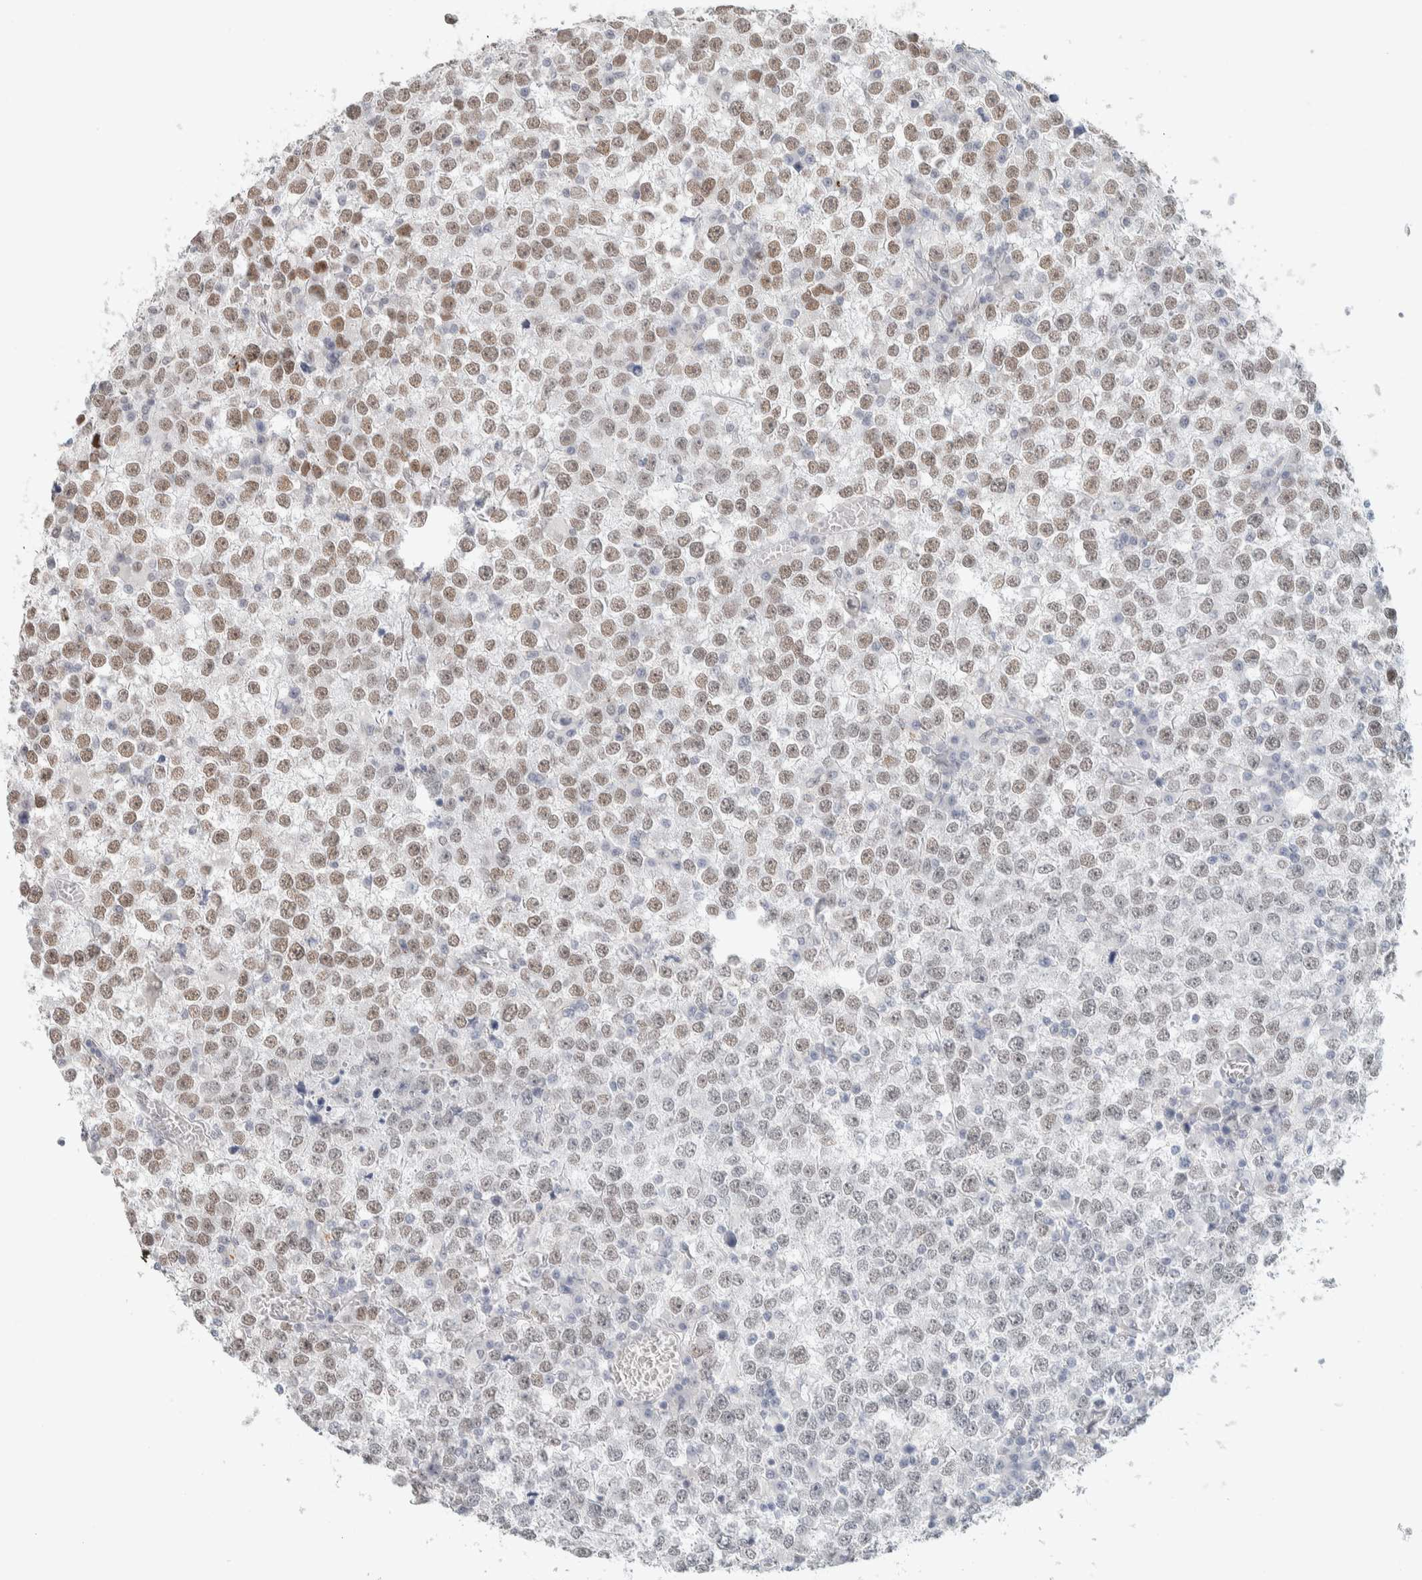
{"staining": {"intensity": "weak", "quantity": ">75%", "location": "nuclear"}, "tissue": "testis cancer", "cell_type": "Tumor cells", "image_type": "cancer", "snomed": [{"axis": "morphology", "description": "Seminoma, NOS"}, {"axis": "topography", "description": "Testis"}], "caption": "Testis cancer was stained to show a protein in brown. There is low levels of weak nuclear expression in approximately >75% of tumor cells.", "gene": "CDH17", "patient": {"sex": "male", "age": 65}}